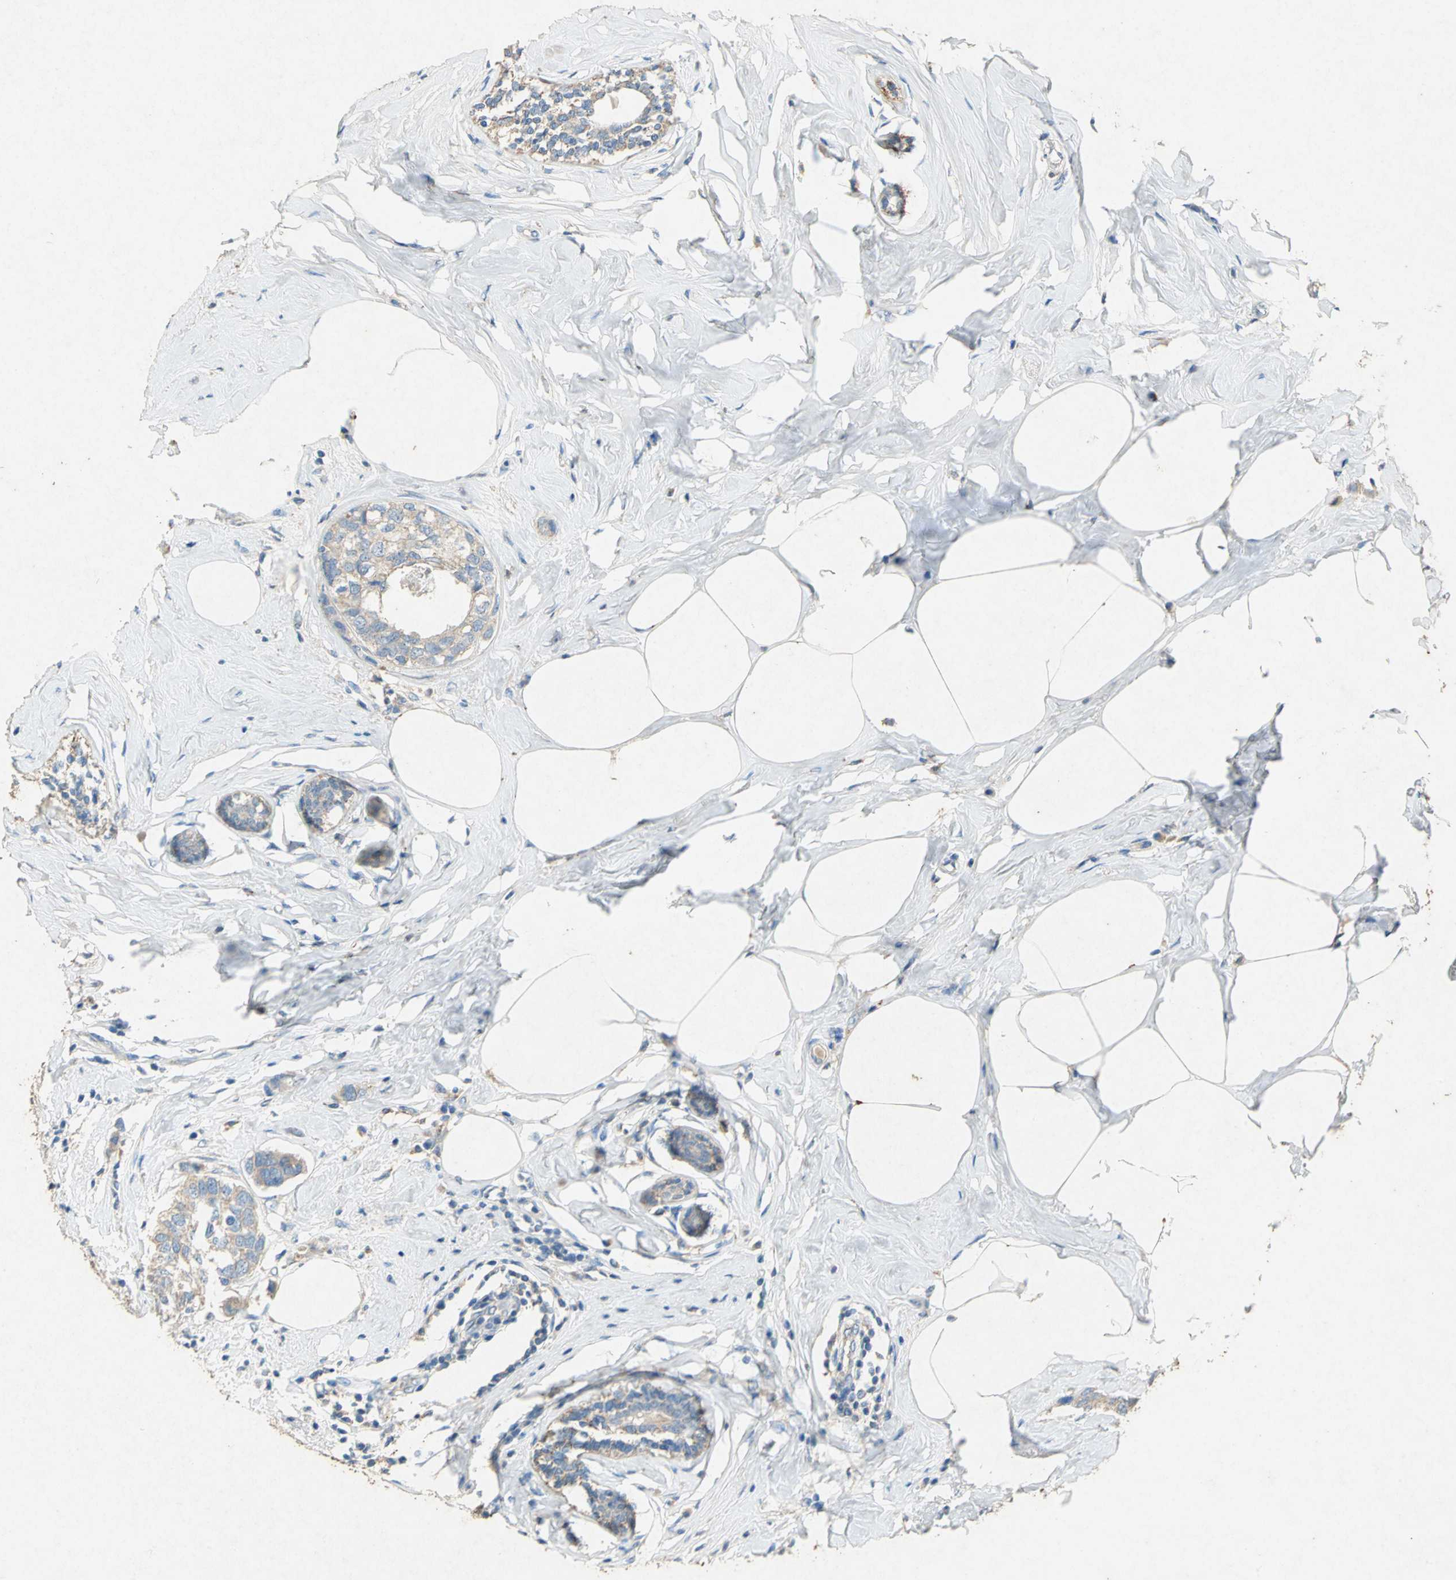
{"staining": {"intensity": "weak", "quantity": ">75%", "location": "cytoplasmic/membranous"}, "tissue": "breast cancer", "cell_type": "Tumor cells", "image_type": "cancer", "snomed": [{"axis": "morphology", "description": "Normal tissue, NOS"}, {"axis": "morphology", "description": "Duct carcinoma"}, {"axis": "topography", "description": "Breast"}], "caption": "Immunohistochemistry photomicrograph of intraductal carcinoma (breast) stained for a protein (brown), which reveals low levels of weak cytoplasmic/membranous positivity in about >75% of tumor cells.", "gene": "ADAMTS5", "patient": {"sex": "female", "age": 50}}